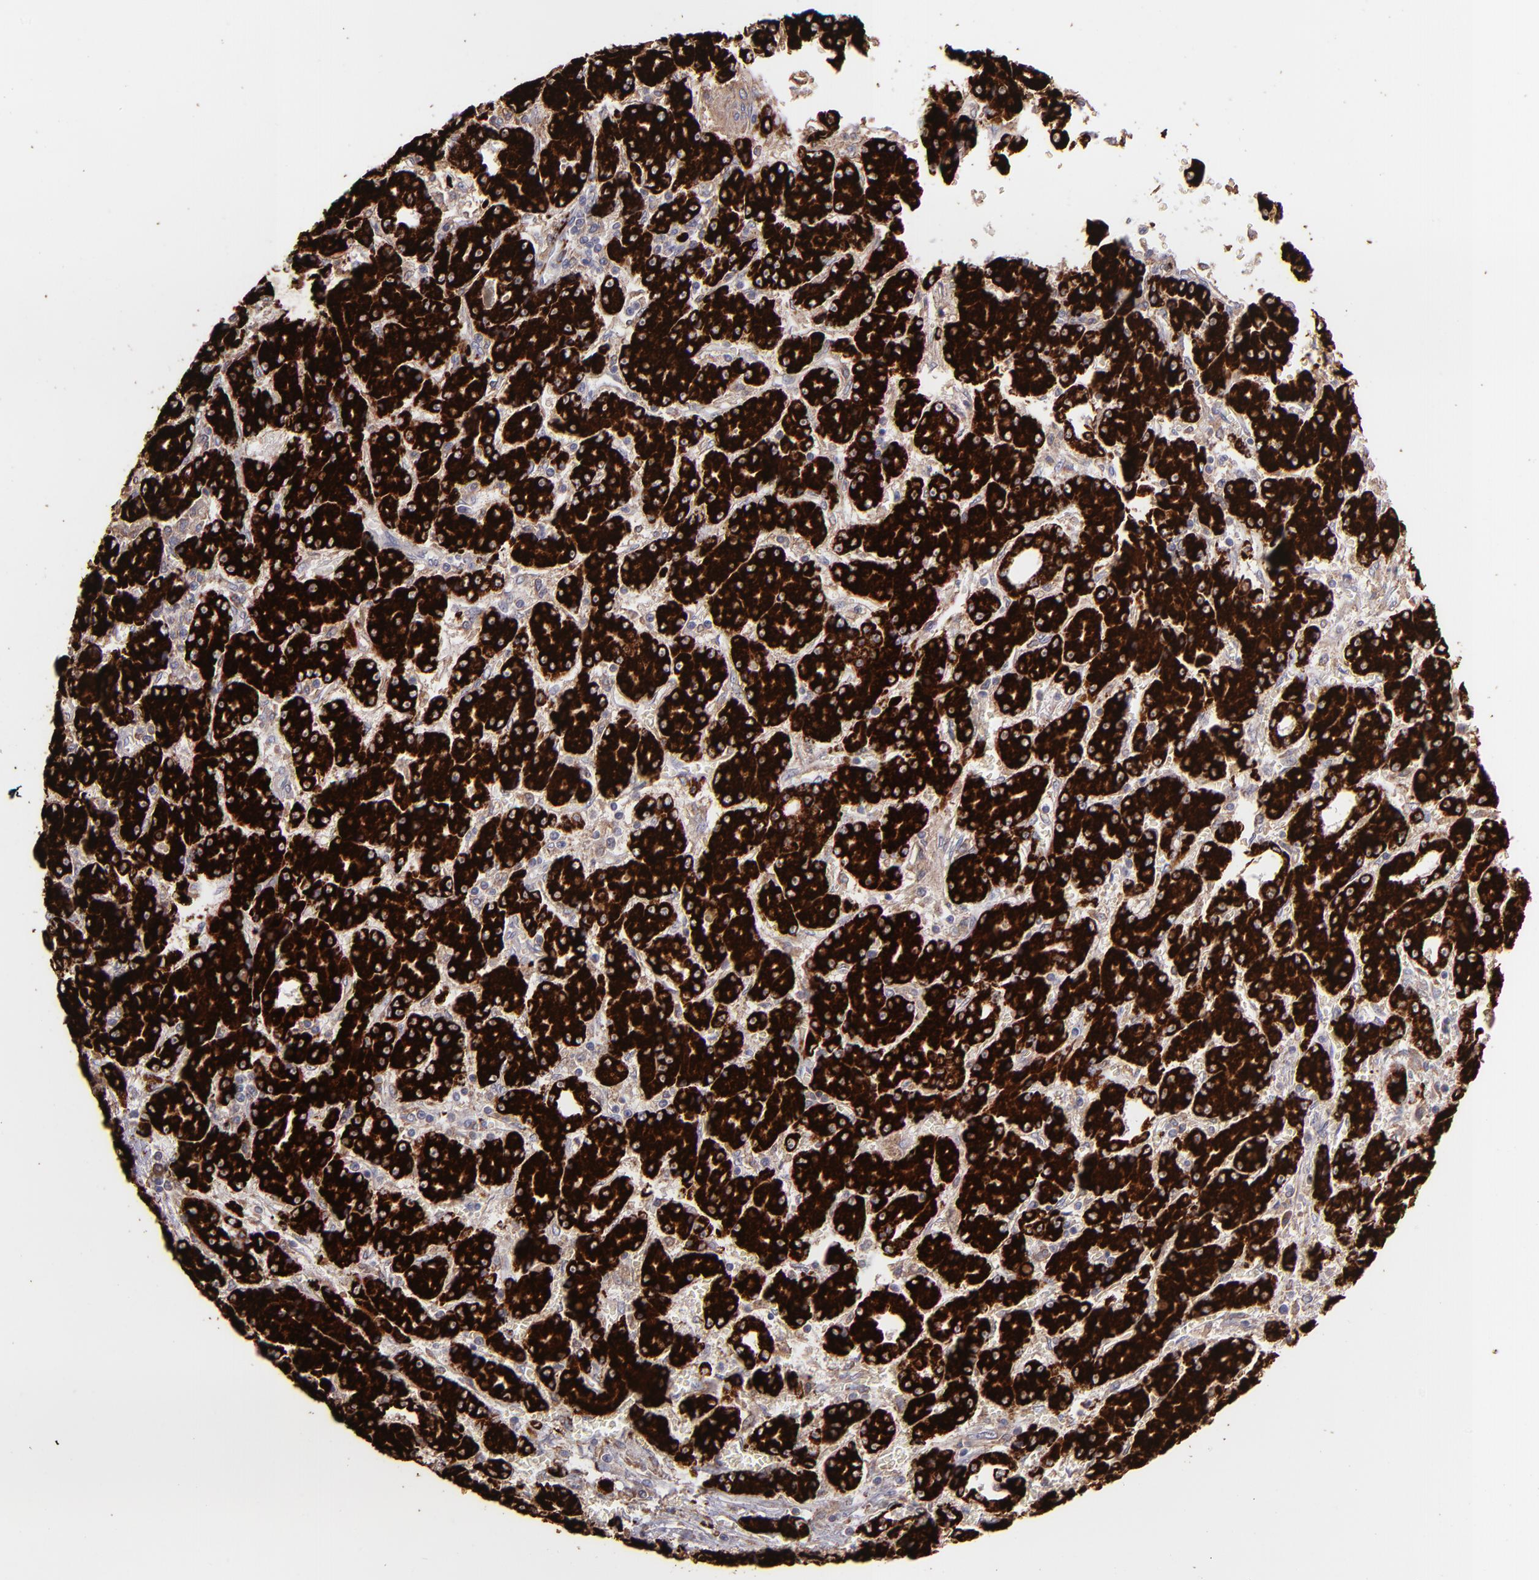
{"staining": {"intensity": "strong", "quantity": ">75%", "location": "cytoplasmic/membranous"}, "tissue": "liver cancer", "cell_type": "Tumor cells", "image_type": "cancer", "snomed": [{"axis": "morphology", "description": "Carcinoma, Hepatocellular, NOS"}, {"axis": "topography", "description": "Liver"}], "caption": "Liver hepatocellular carcinoma tissue exhibits strong cytoplasmic/membranous expression in about >75% of tumor cells", "gene": "MAOB", "patient": {"sex": "male", "age": 69}}